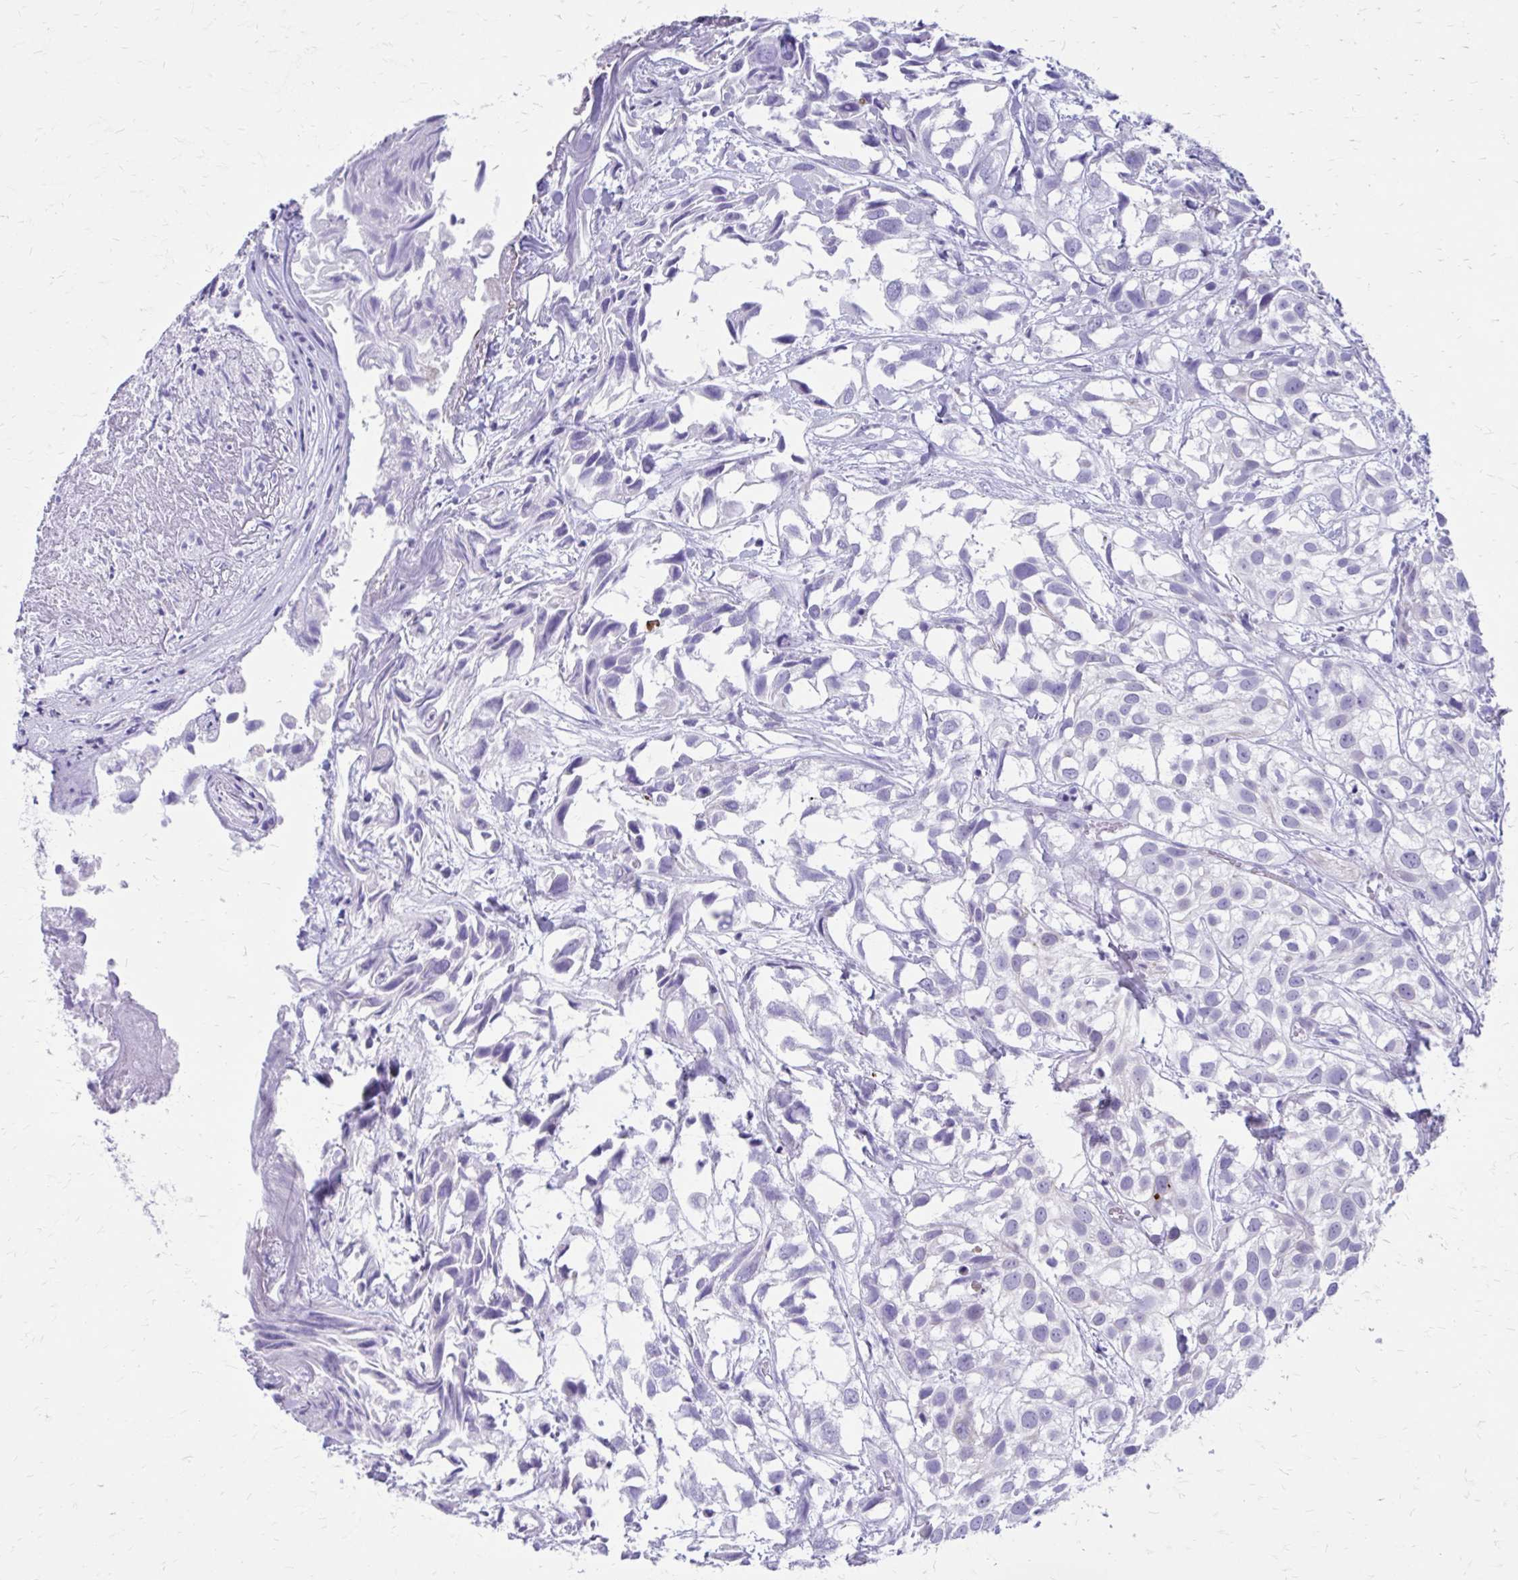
{"staining": {"intensity": "negative", "quantity": "none", "location": "none"}, "tissue": "urothelial cancer", "cell_type": "Tumor cells", "image_type": "cancer", "snomed": [{"axis": "morphology", "description": "Urothelial carcinoma, High grade"}, {"axis": "topography", "description": "Urinary bladder"}], "caption": "Protein analysis of urothelial cancer demonstrates no significant expression in tumor cells.", "gene": "LCN15", "patient": {"sex": "male", "age": 56}}